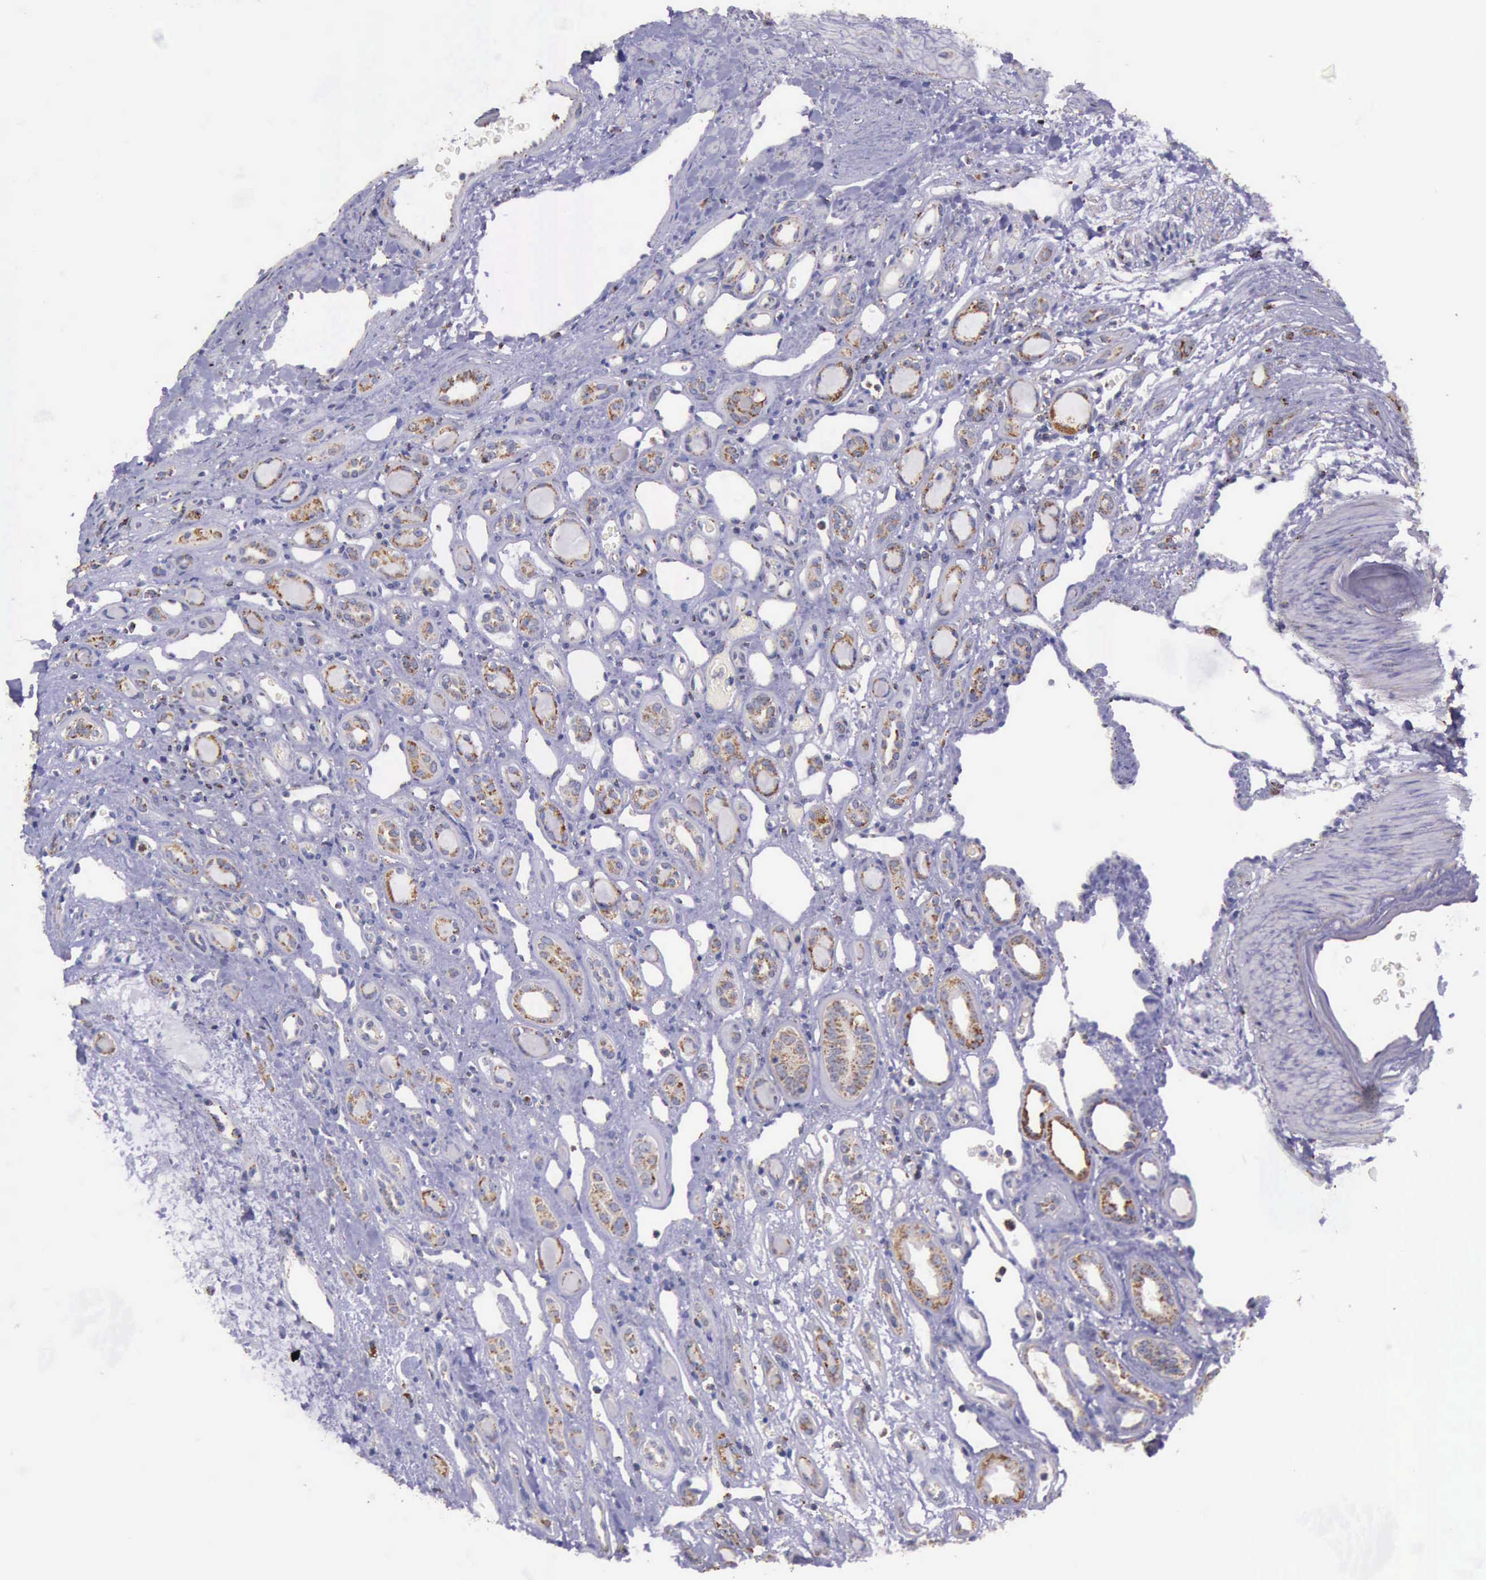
{"staining": {"intensity": "weak", "quantity": ">75%", "location": "cytoplasmic/membranous"}, "tissue": "renal cancer", "cell_type": "Tumor cells", "image_type": "cancer", "snomed": [{"axis": "morphology", "description": "Adenocarcinoma, NOS"}, {"axis": "topography", "description": "Kidney"}], "caption": "Immunohistochemical staining of human renal cancer (adenocarcinoma) demonstrates low levels of weak cytoplasmic/membranous protein positivity in about >75% of tumor cells.", "gene": "TXN2", "patient": {"sex": "female", "age": 60}}